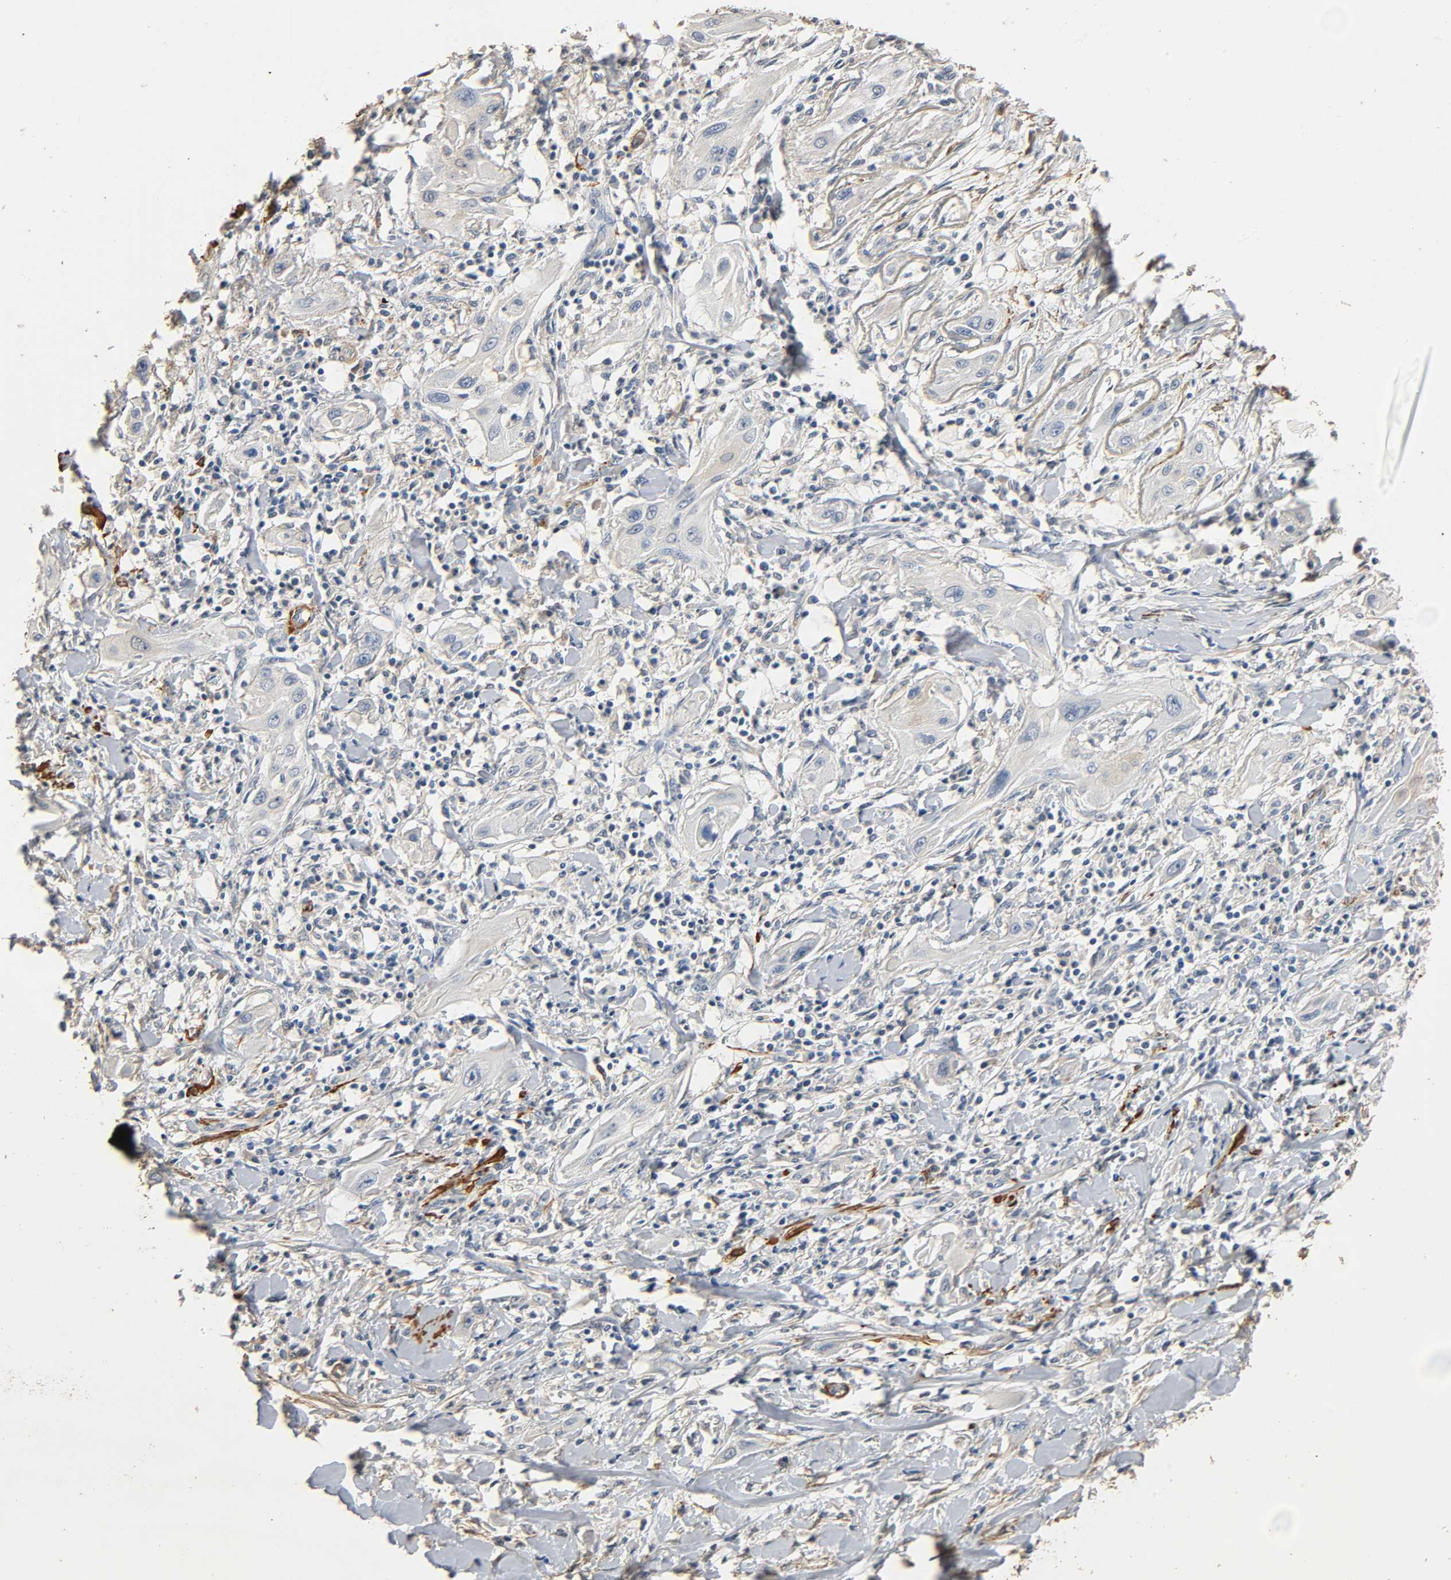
{"staining": {"intensity": "negative", "quantity": "none", "location": "none"}, "tissue": "lung cancer", "cell_type": "Tumor cells", "image_type": "cancer", "snomed": [{"axis": "morphology", "description": "Squamous cell carcinoma, NOS"}, {"axis": "topography", "description": "Lung"}], "caption": "IHC of human lung cancer (squamous cell carcinoma) exhibits no positivity in tumor cells.", "gene": "GSTA3", "patient": {"sex": "female", "age": 47}}